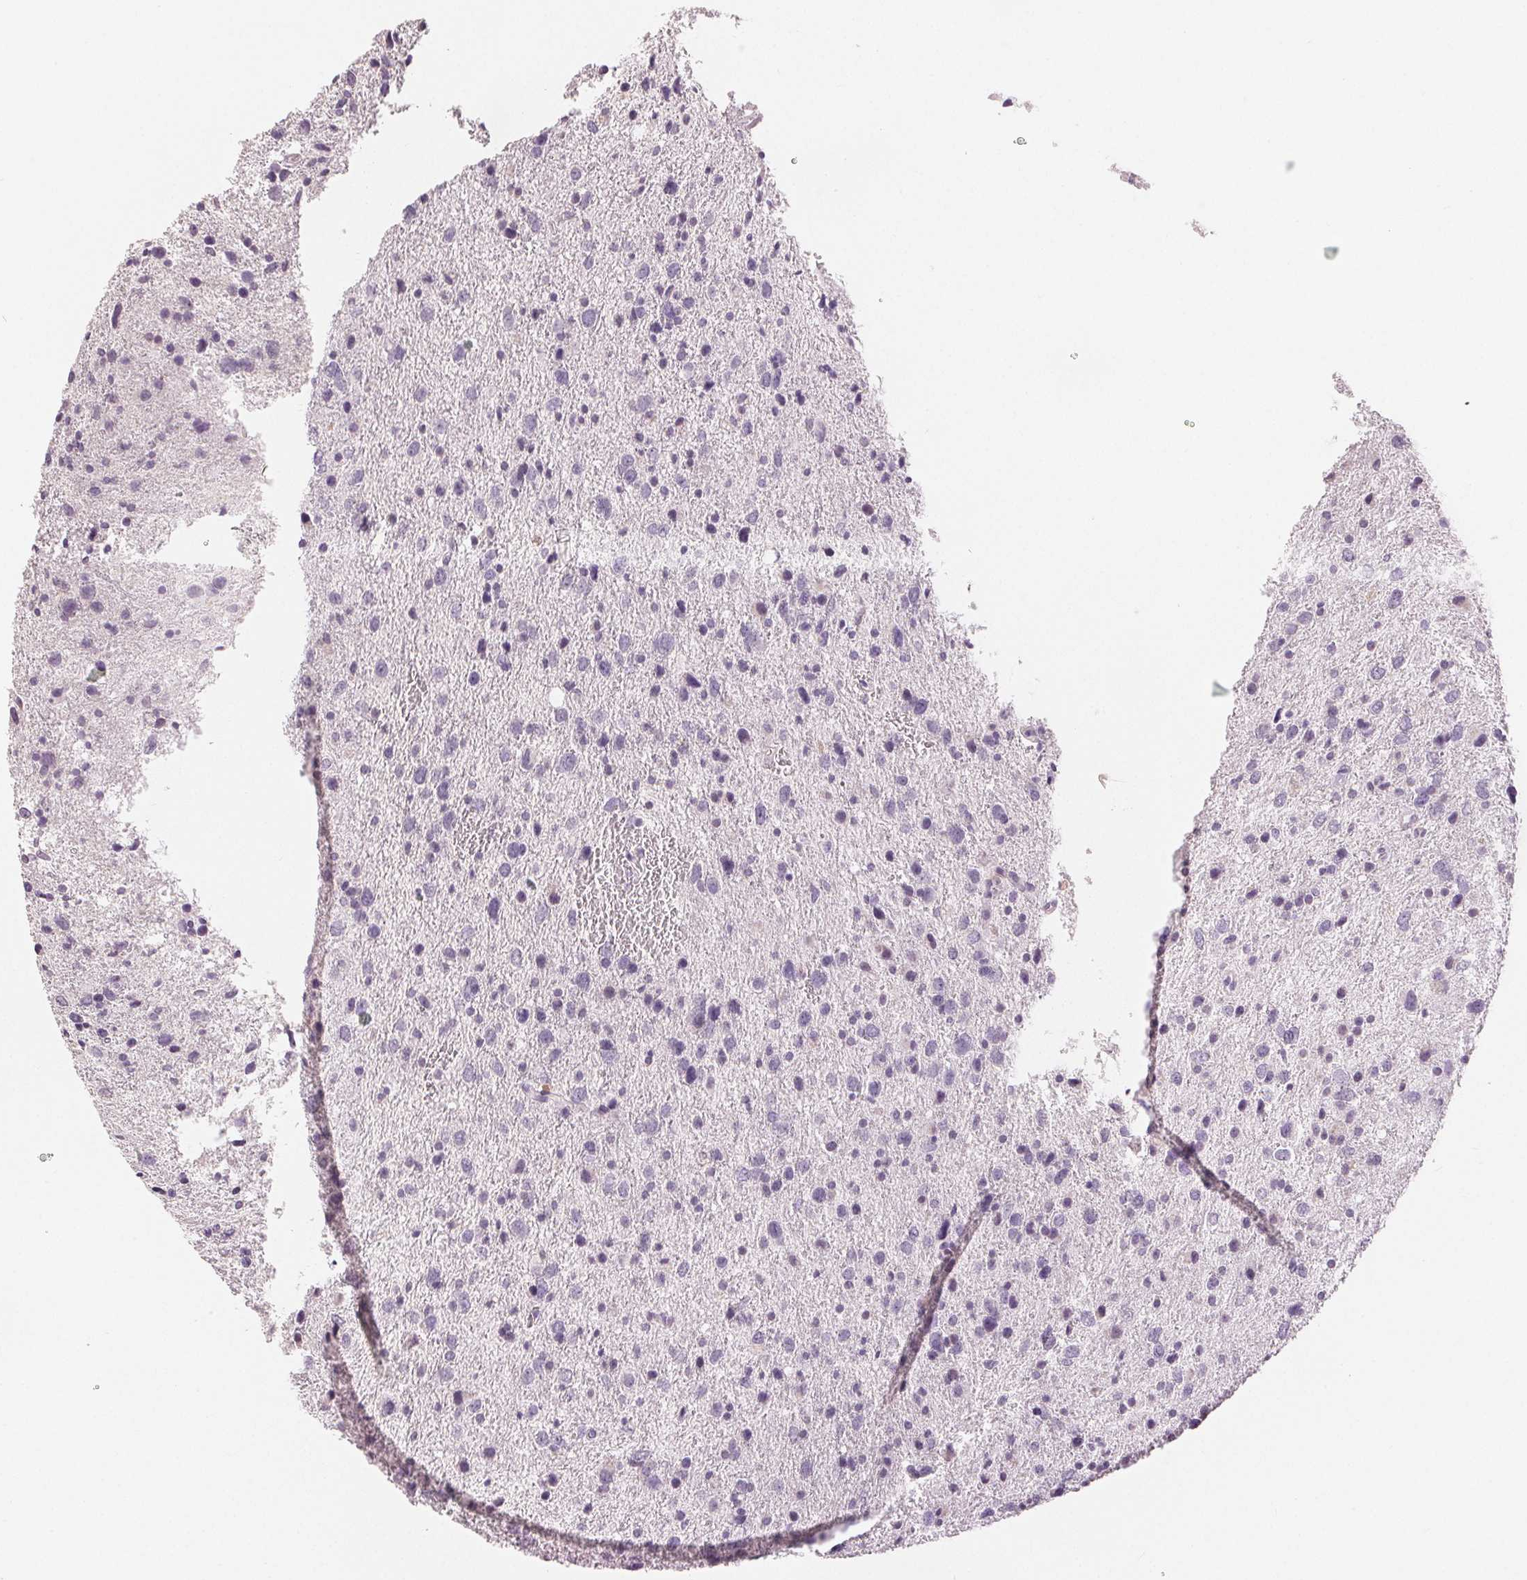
{"staining": {"intensity": "negative", "quantity": "none", "location": "none"}, "tissue": "glioma", "cell_type": "Tumor cells", "image_type": "cancer", "snomed": [{"axis": "morphology", "description": "Glioma, malignant, Low grade"}, {"axis": "topography", "description": "Brain"}], "caption": "The IHC image has no significant staining in tumor cells of malignant glioma (low-grade) tissue.", "gene": "SLC27A5", "patient": {"sex": "female", "age": 55}}